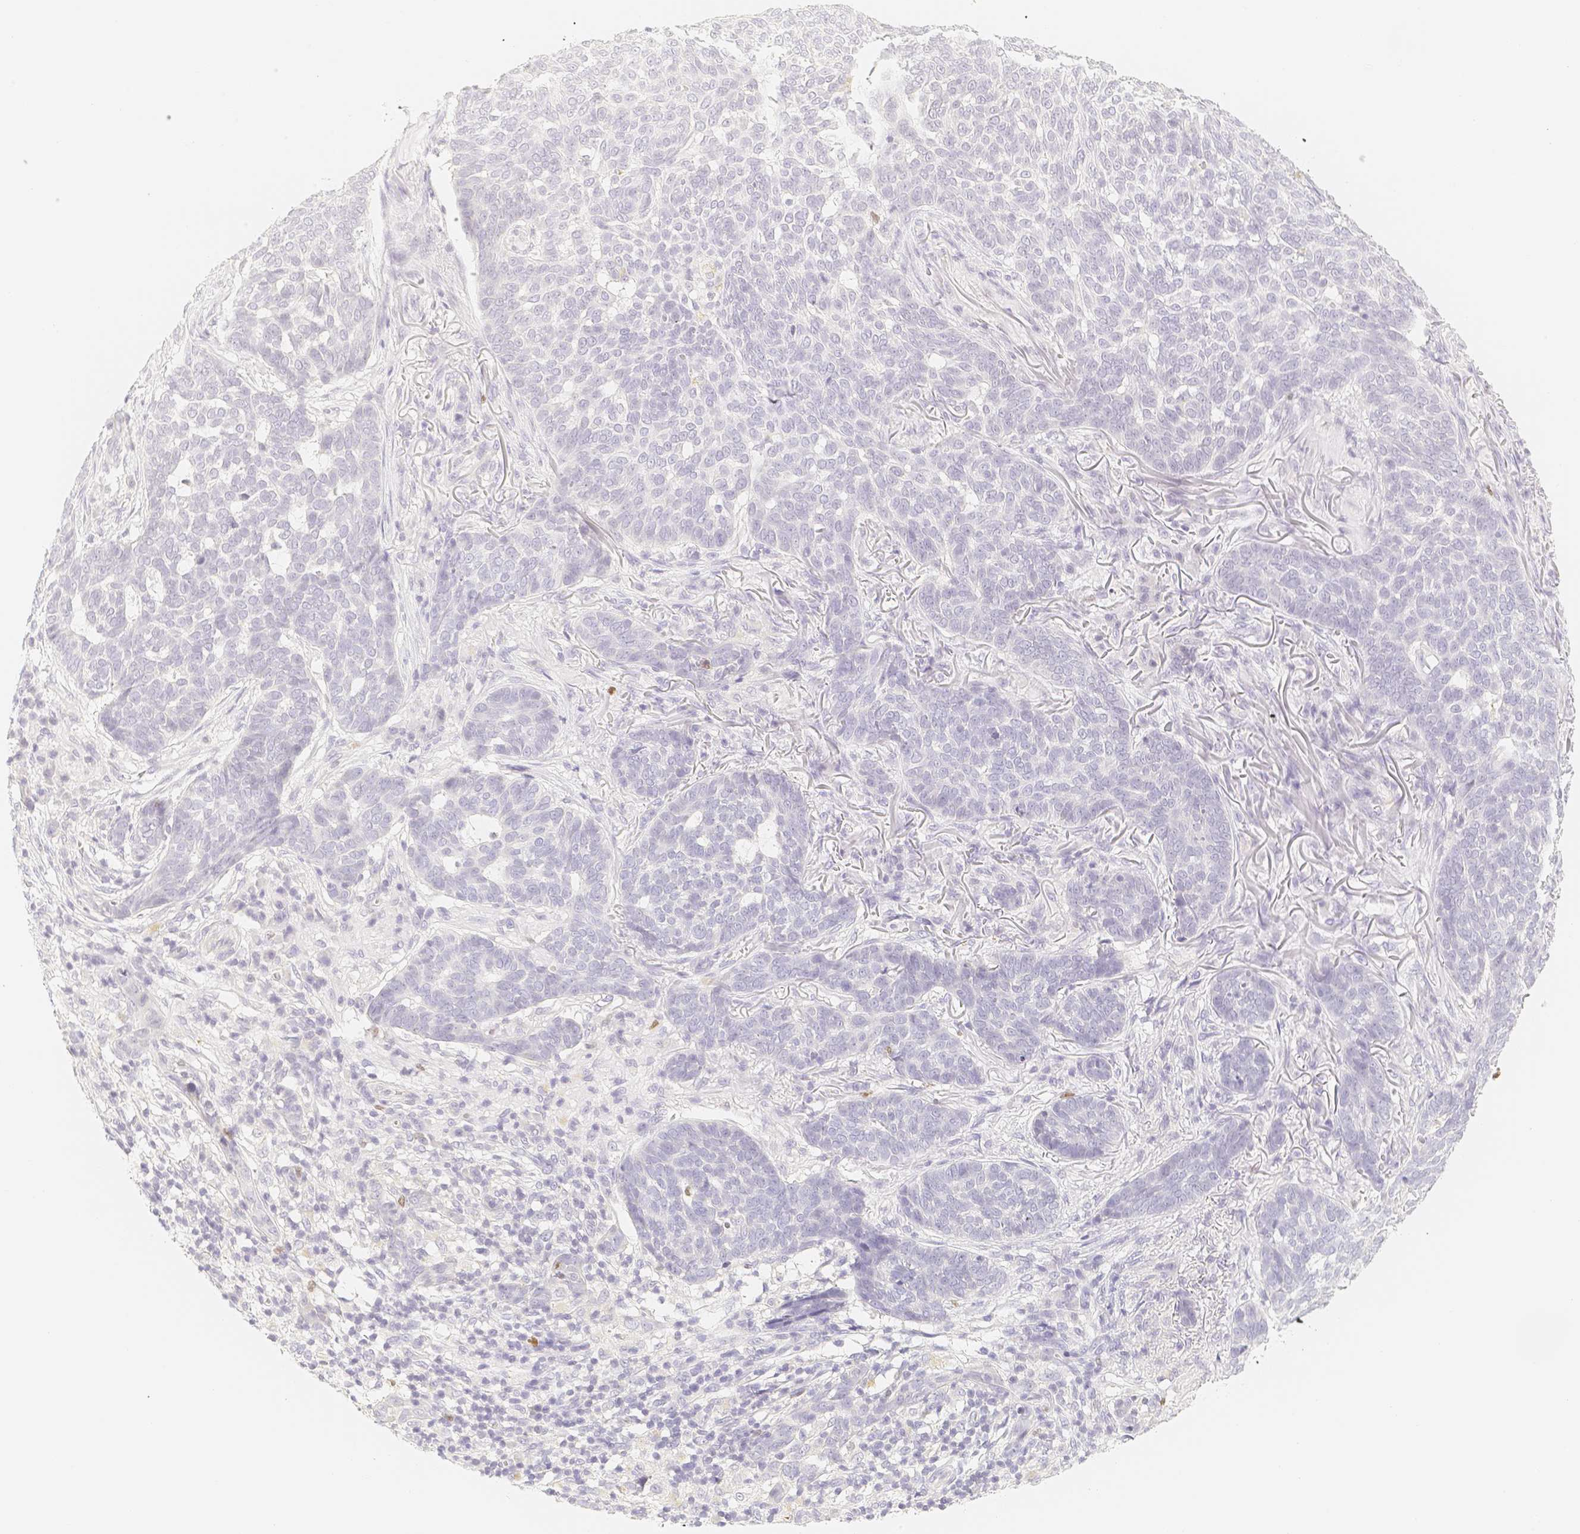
{"staining": {"intensity": "negative", "quantity": "none", "location": "none"}, "tissue": "skin cancer", "cell_type": "Tumor cells", "image_type": "cancer", "snomed": [{"axis": "morphology", "description": "Basal cell carcinoma"}, {"axis": "topography", "description": "Skin"}], "caption": "There is no significant expression in tumor cells of skin cancer (basal cell carcinoma).", "gene": "PADI4", "patient": {"sex": "male", "age": 85}}